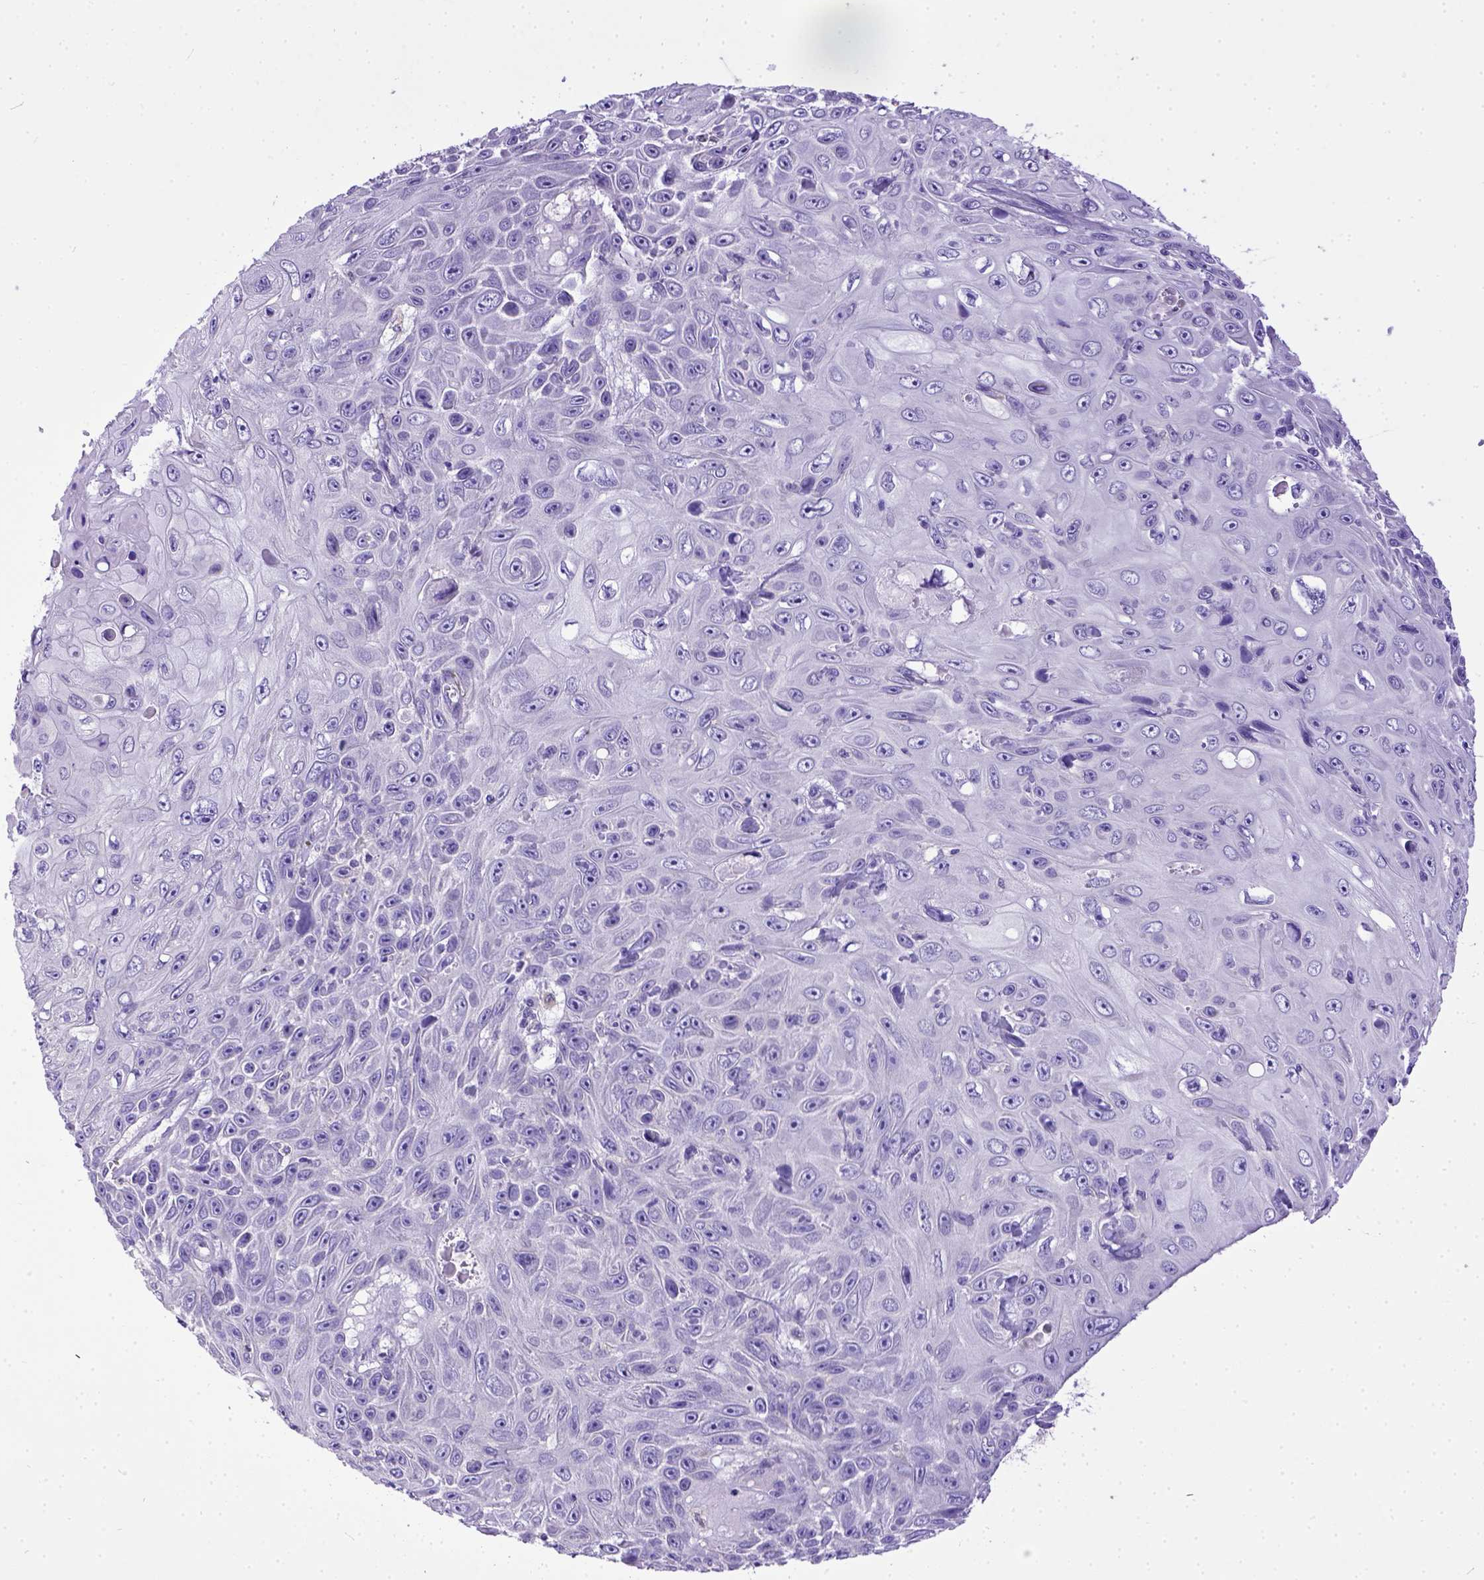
{"staining": {"intensity": "negative", "quantity": "none", "location": "none"}, "tissue": "skin cancer", "cell_type": "Tumor cells", "image_type": "cancer", "snomed": [{"axis": "morphology", "description": "Squamous cell carcinoma, NOS"}, {"axis": "topography", "description": "Skin"}], "caption": "An immunohistochemistry (IHC) image of skin squamous cell carcinoma is shown. There is no staining in tumor cells of skin squamous cell carcinoma. The staining is performed using DAB (3,3'-diaminobenzidine) brown chromogen with nuclei counter-stained in using hematoxylin.", "gene": "SPEF1", "patient": {"sex": "male", "age": 82}}